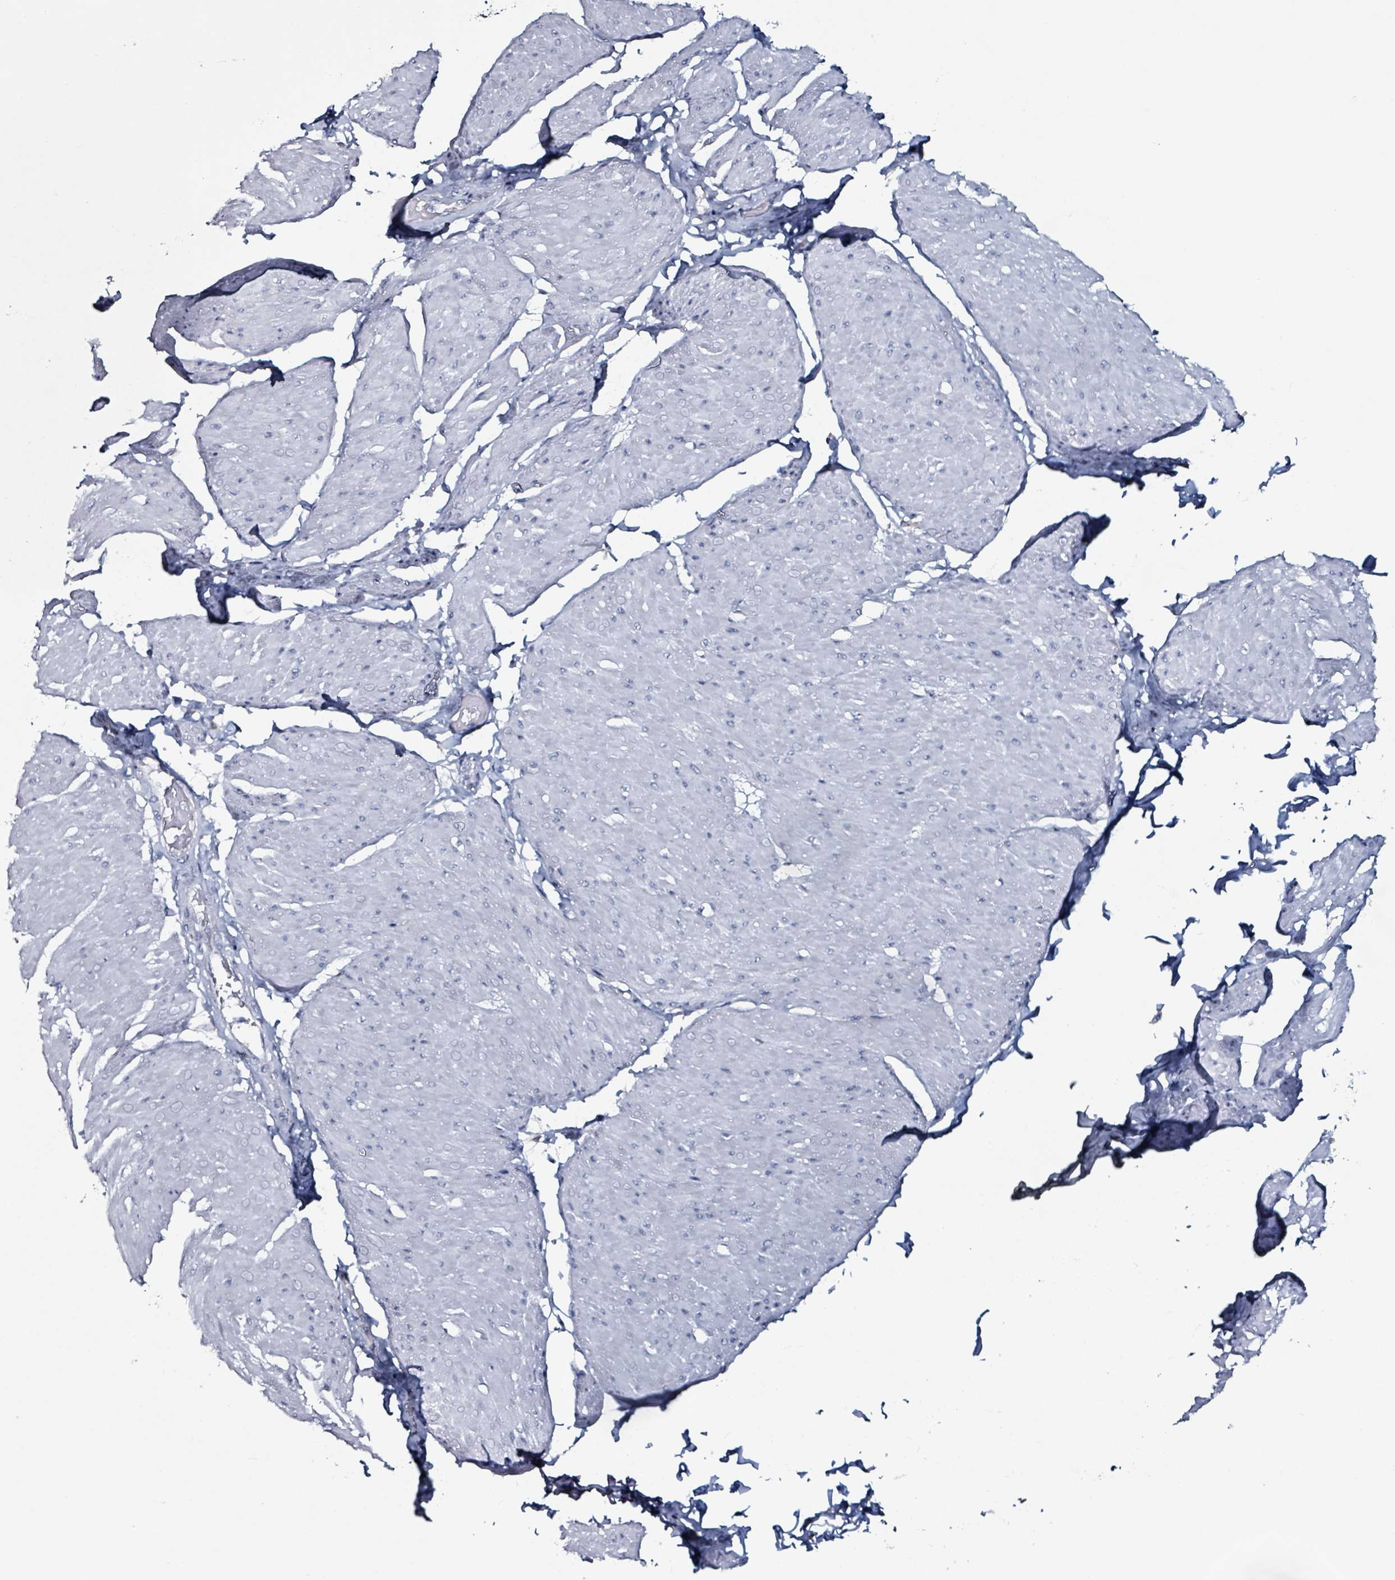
{"staining": {"intensity": "negative", "quantity": "none", "location": "none"}, "tissue": "smooth muscle", "cell_type": "Smooth muscle cells", "image_type": "normal", "snomed": [{"axis": "morphology", "description": "Urothelial carcinoma, High grade"}, {"axis": "topography", "description": "Urinary bladder"}], "caption": "There is no significant positivity in smooth muscle cells of smooth muscle. (DAB immunohistochemistry with hematoxylin counter stain).", "gene": "B3GAT3", "patient": {"sex": "male", "age": 46}}